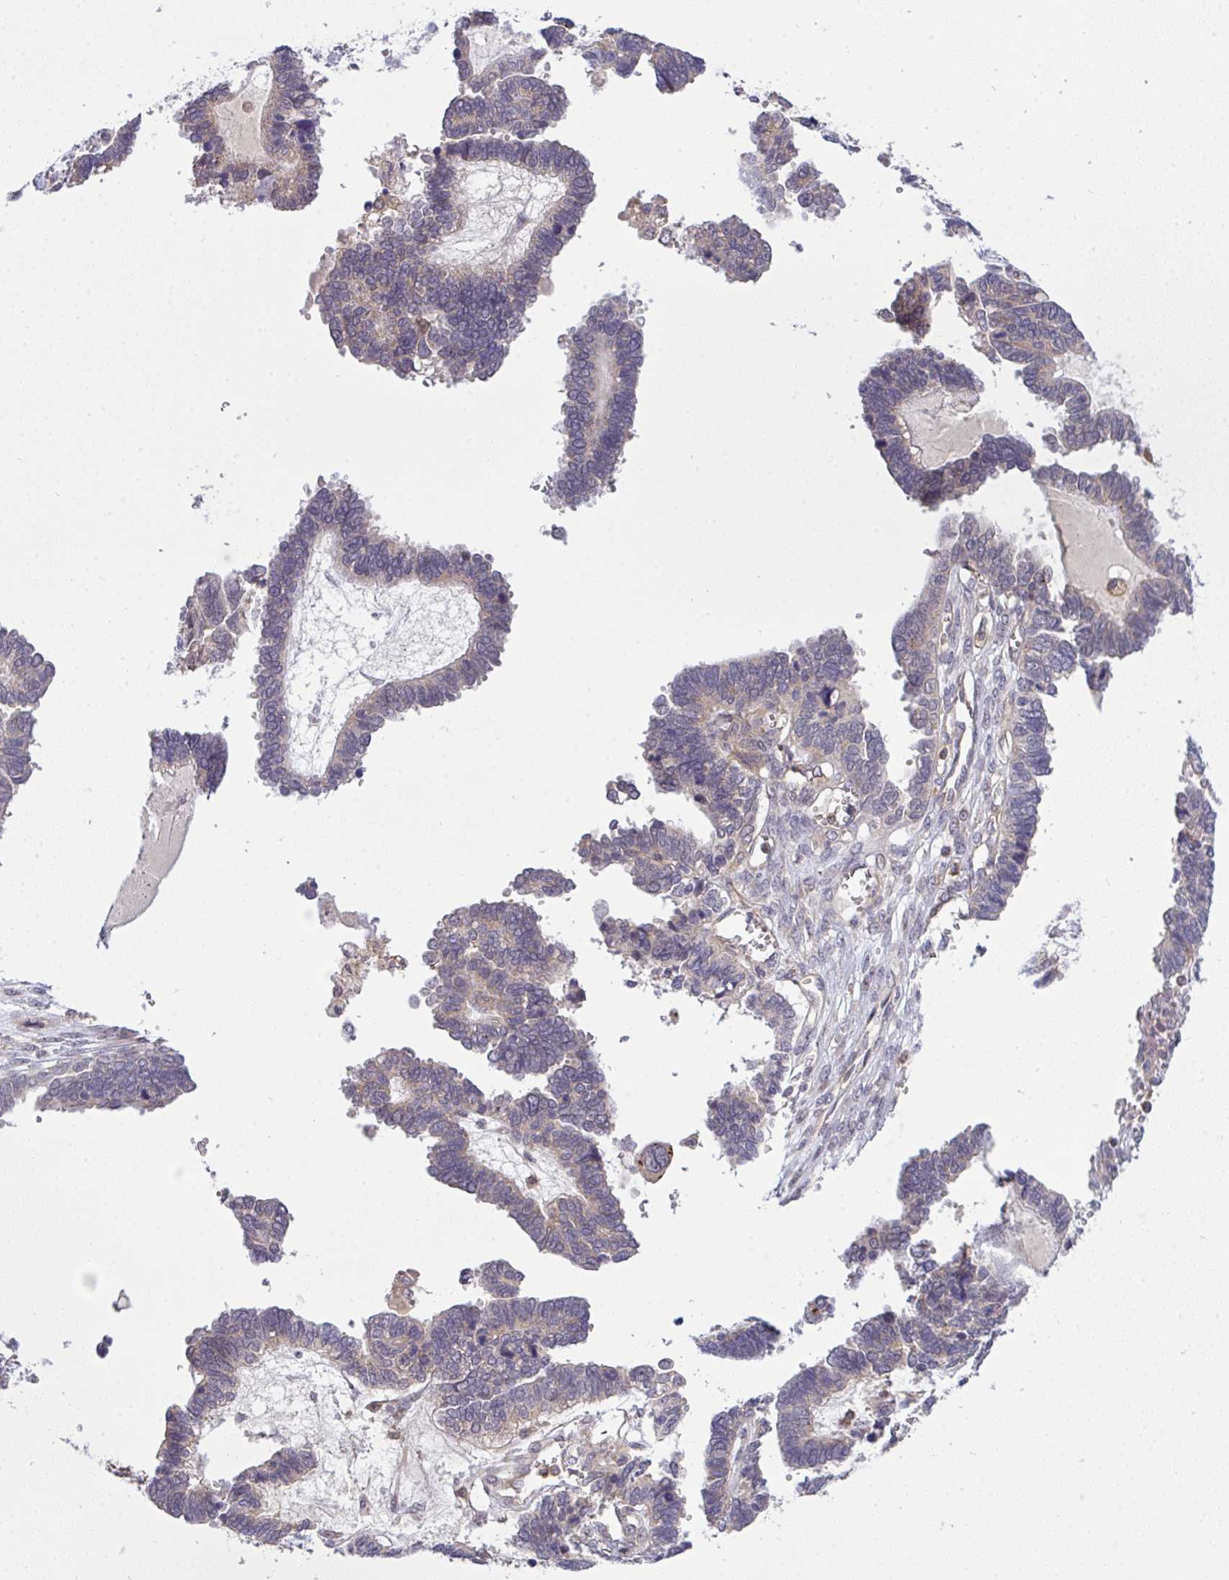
{"staining": {"intensity": "negative", "quantity": "none", "location": "none"}, "tissue": "ovarian cancer", "cell_type": "Tumor cells", "image_type": "cancer", "snomed": [{"axis": "morphology", "description": "Cystadenocarcinoma, serous, NOS"}, {"axis": "topography", "description": "Ovary"}], "caption": "The photomicrograph demonstrates no significant positivity in tumor cells of ovarian cancer.", "gene": "SLC9A6", "patient": {"sex": "female", "age": 51}}